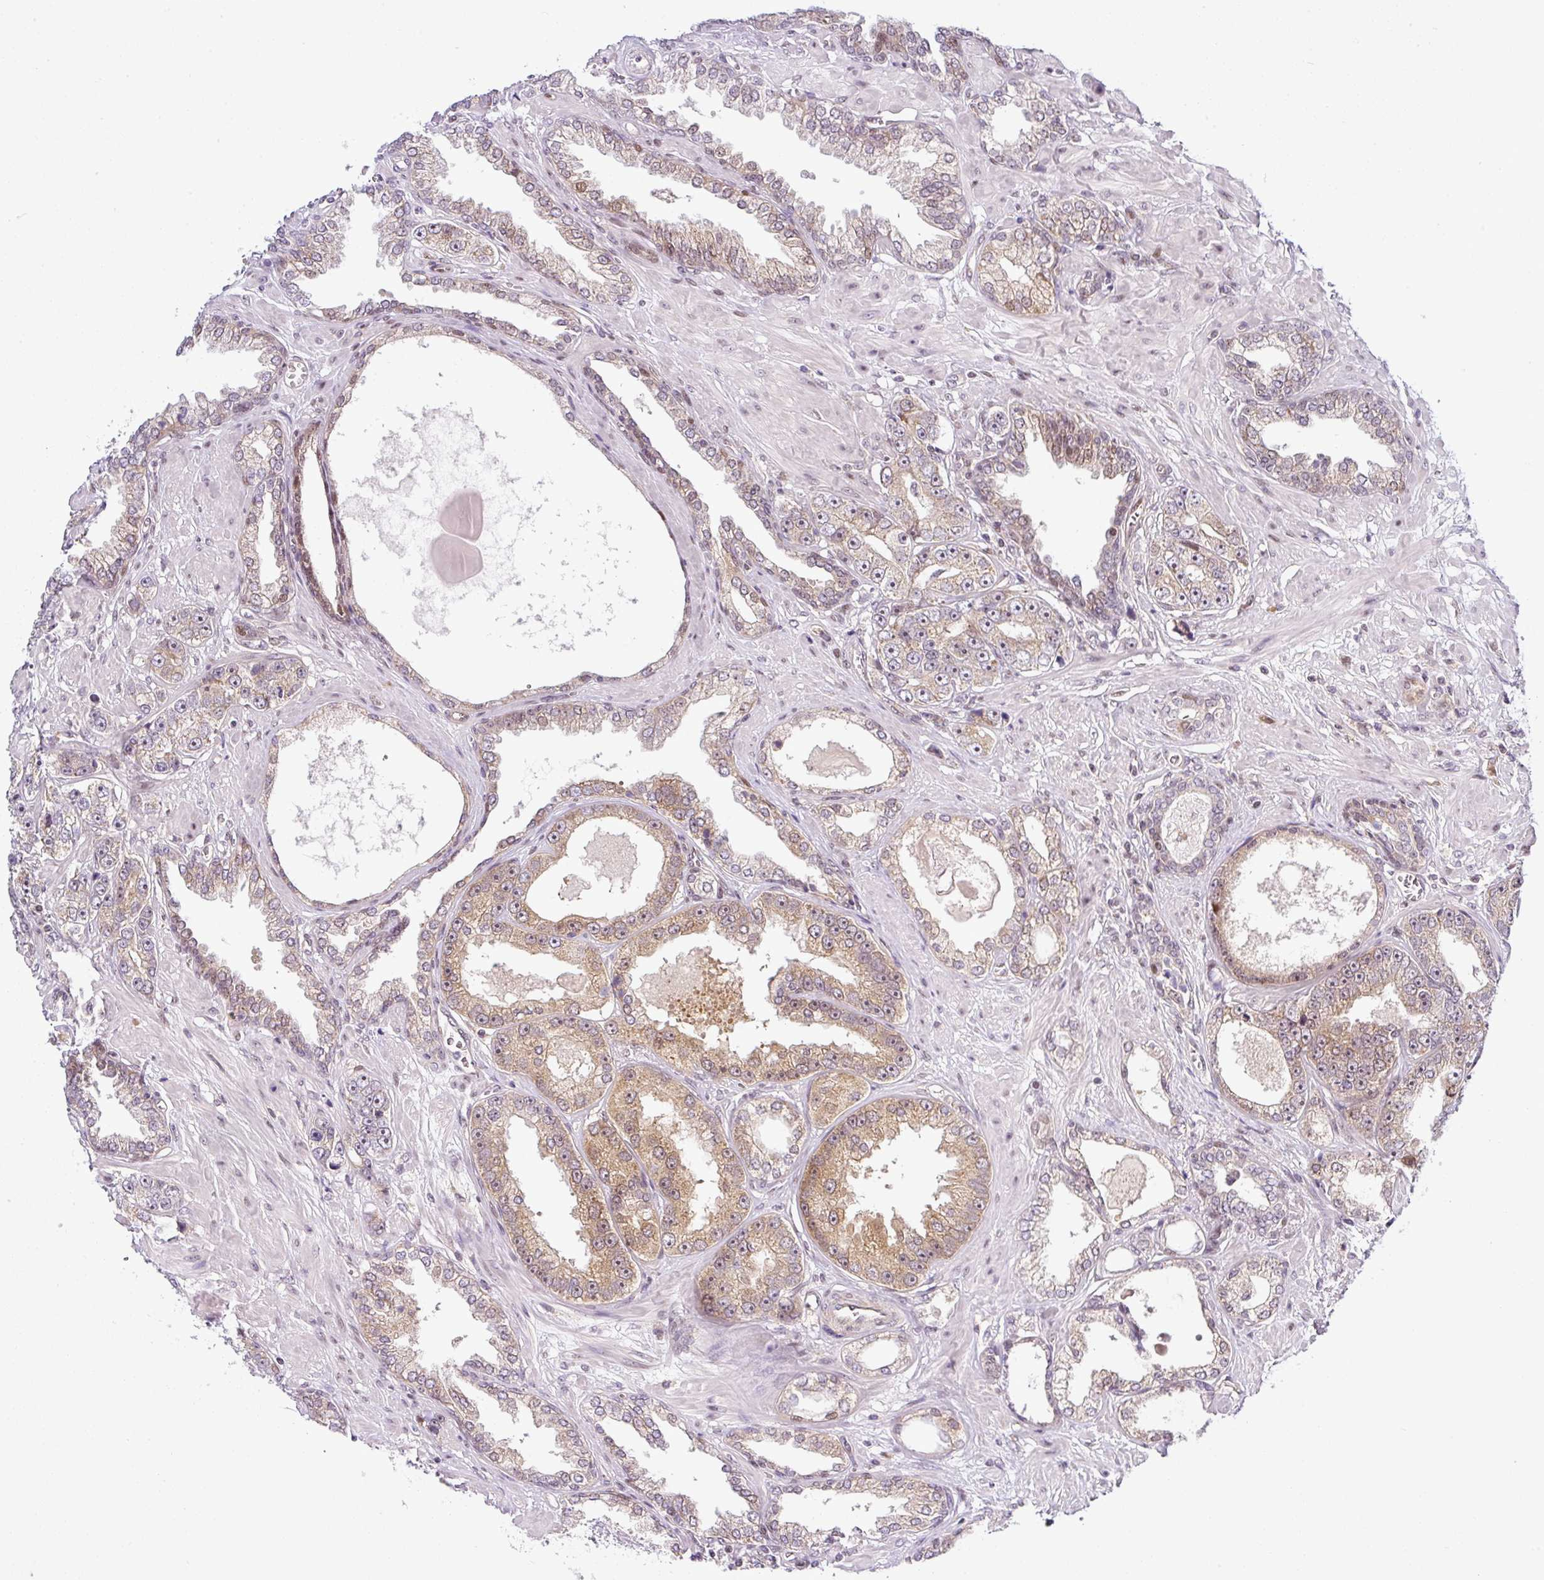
{"staining": {"intensity": "moderate", "quantity": "<25%", "location": "cytoplasmic/membranous"}, "tissue": "prostate cancer", "cell_type": "Tumor cells", "image_type": "cancer", "snomed": [{"axis": "morphology", "description": "Adenocarcinoma, High grade"}, {"axis": "topography", "description": "Prostate"}], "caption": "Human prostate adenocarcinoma (high-grade) stained with a protein marker shows moderate staining in tumor cells.", "gene": "NDUFB2", "patient": {"sex": "male", "age": 71}}